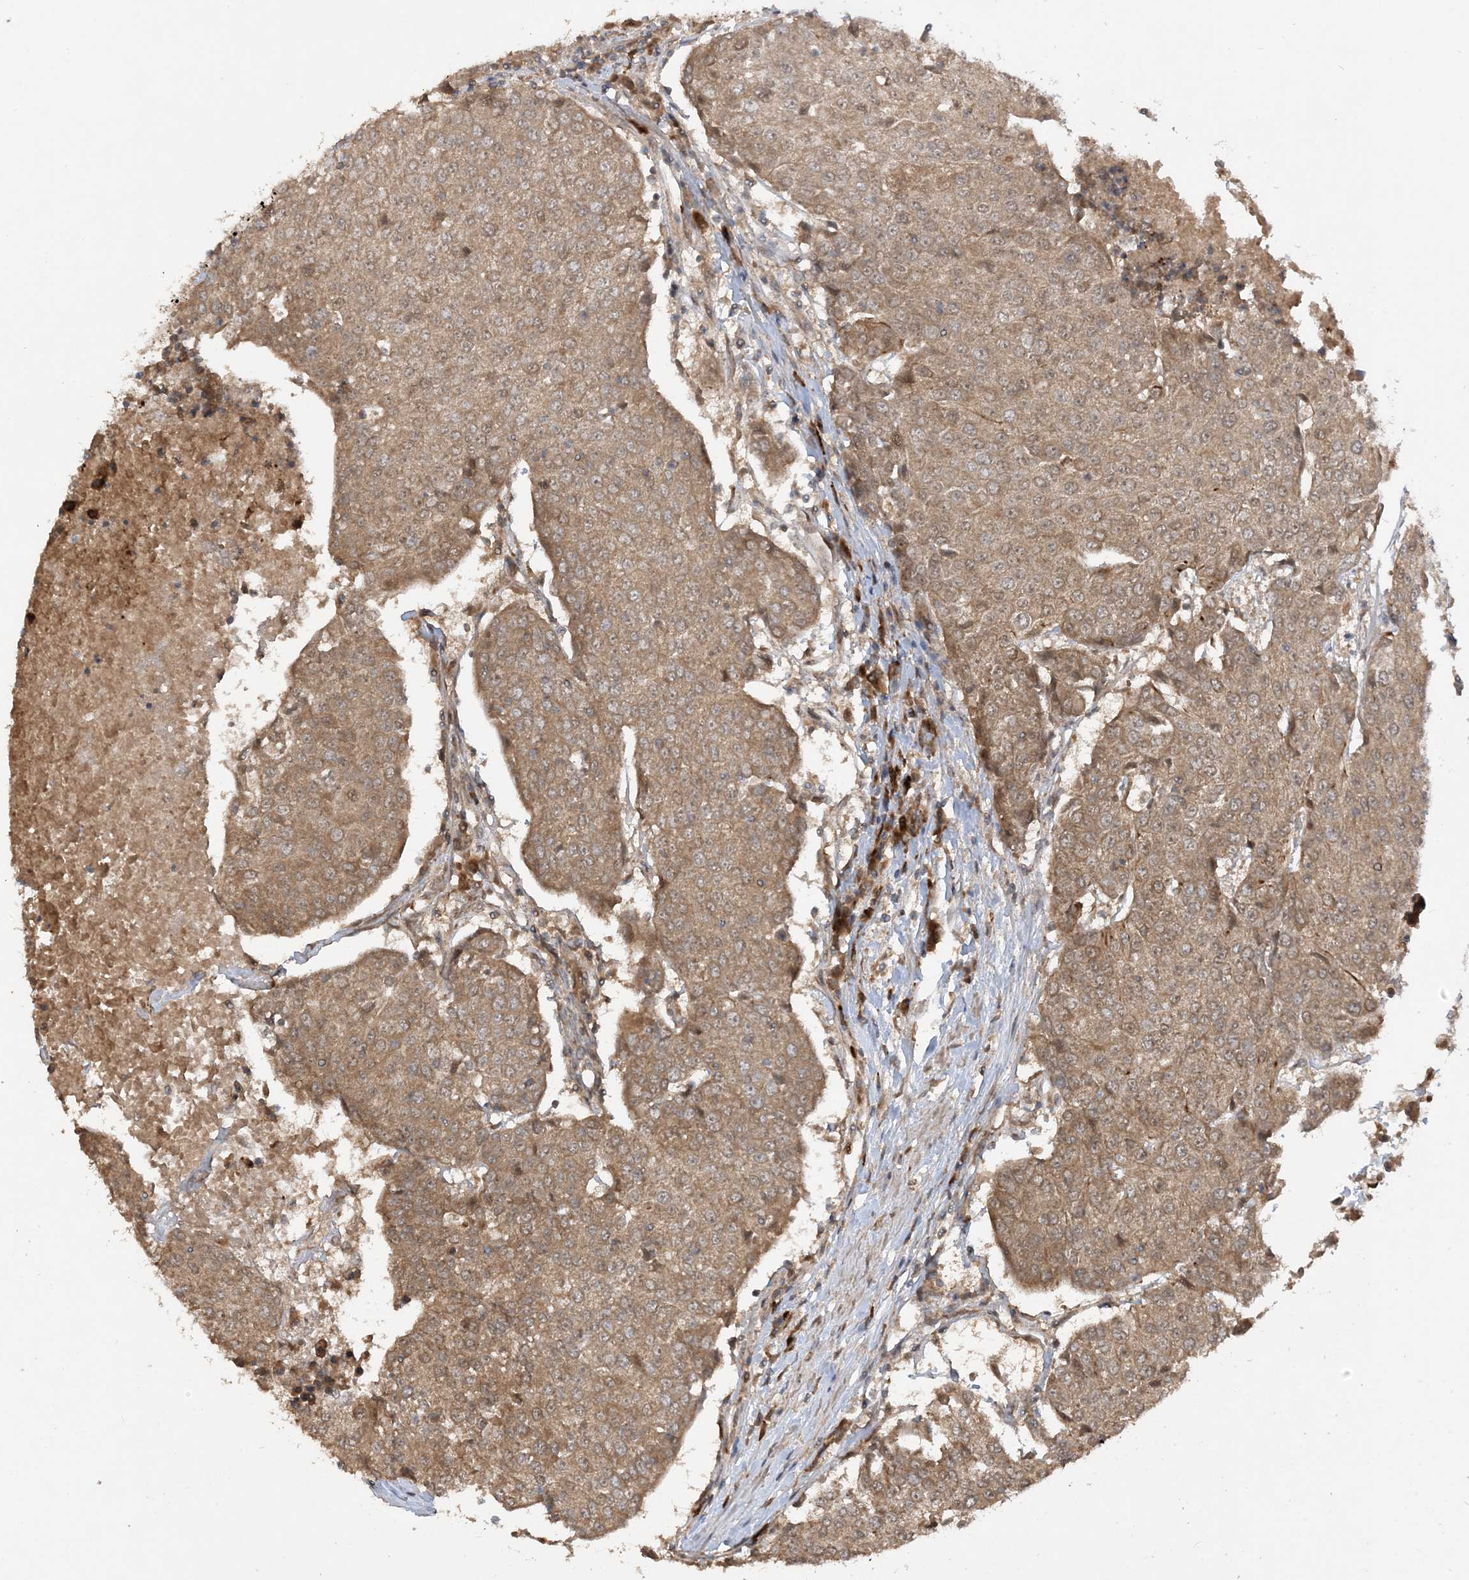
{"staining": {"intensity": "moderate", "quantity": ">75%", "location": "cytoplasmic/membranous"}, "tissue": "urothelial cancer", "cell_type": "Tumor cells", "image_type": "cancer", "snomed": [{"axis": "morphology", "description": "Urothelial carcinoma, High grade"}, {"axis": "topography", "description": "Urinary bladder"}], "caption": "Brown immunohistochemical staining in human urothelial carcinoma (high-grade) demonstrates moderate cytoplasmic/membranous staining in about >75% of tumor cells. The staining is performed using DAB (3,3'-diaminobenzidine) brown chromogen to label protein expression. The nuclei are counter-stained blue using hematoxylin.", "gene": "PUSL1", "patient": {"sex": "female", "age": 85}}